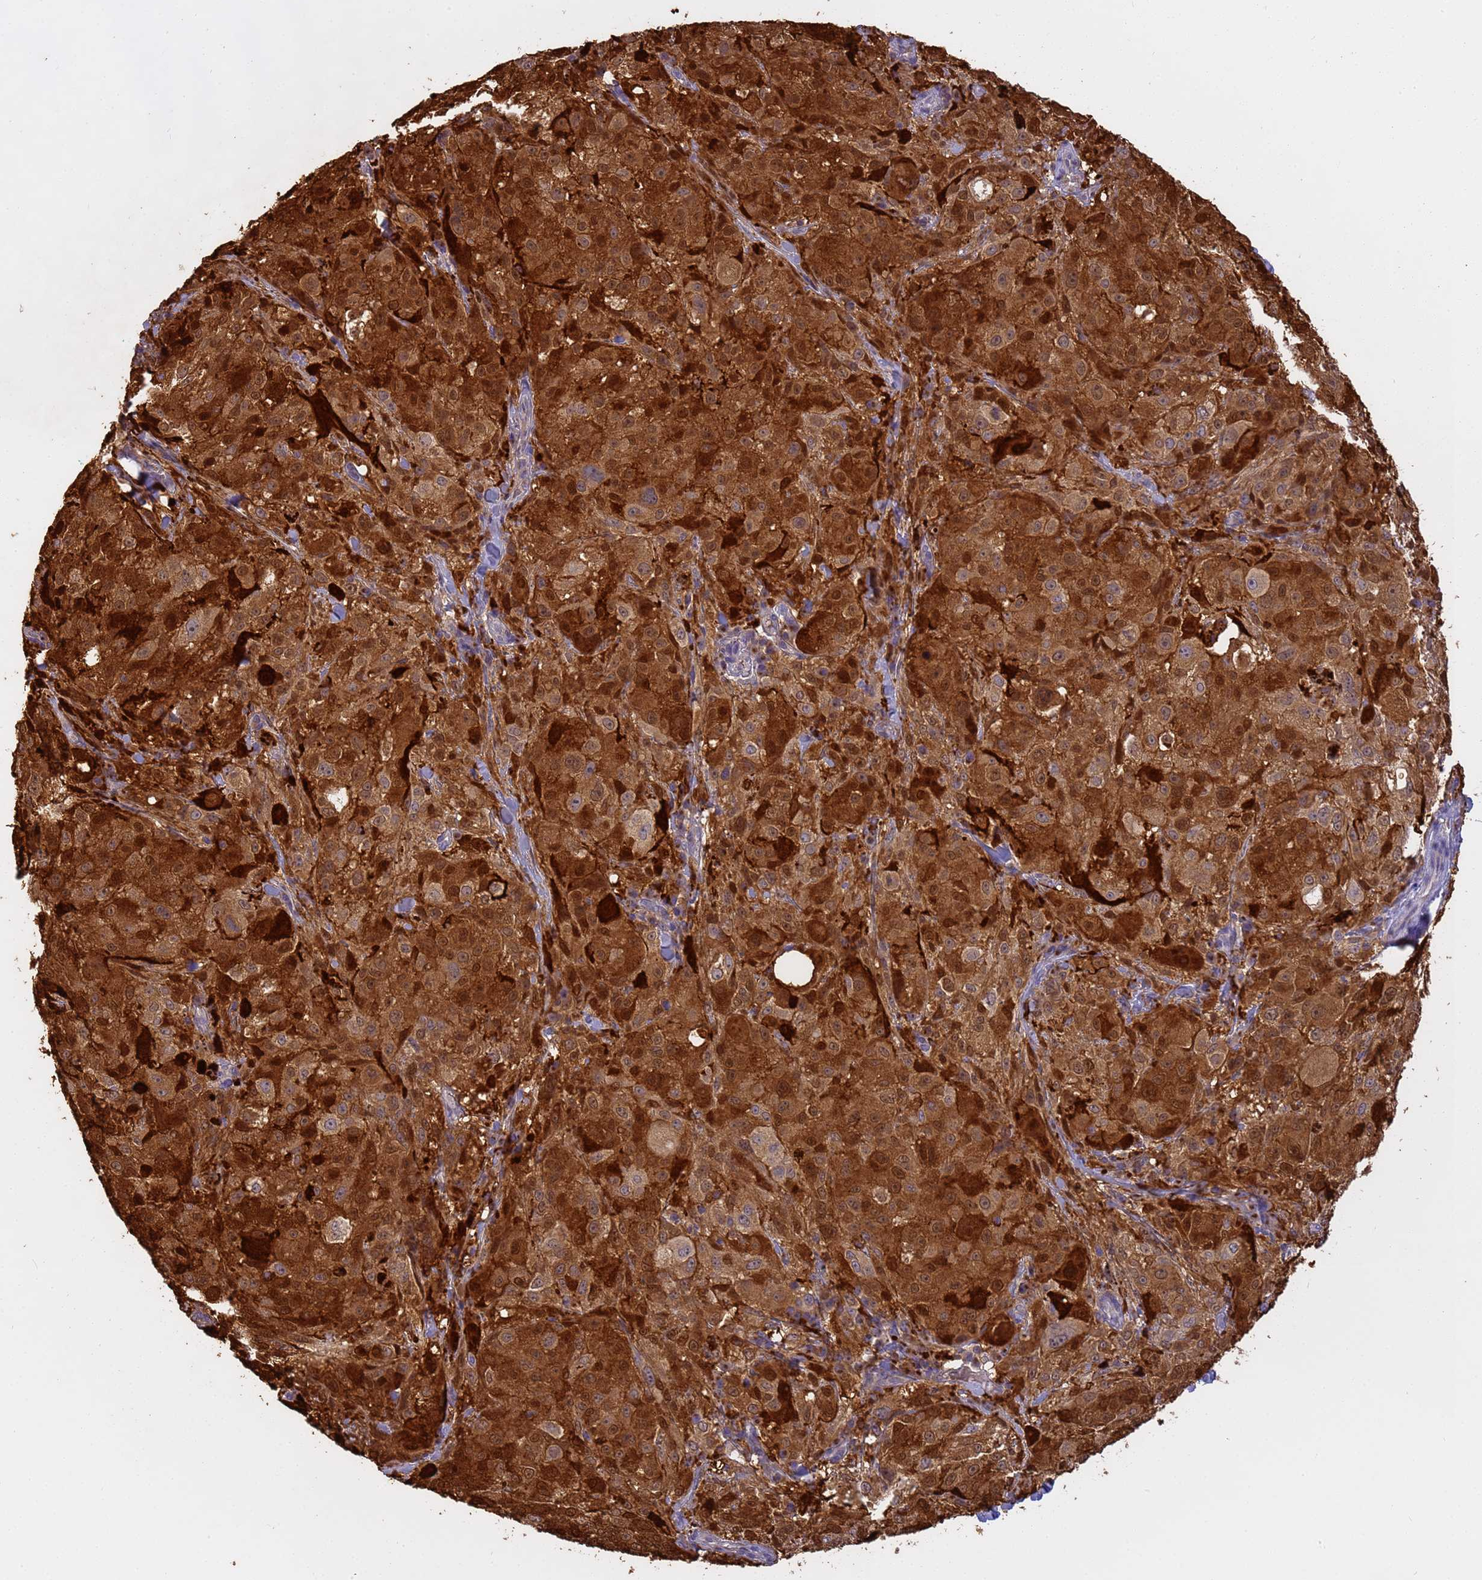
{"staining": {"intensity": "strong", "quantity": ">75%", "location": "cytoplasmic/membranous"}, "tissue": "melanoma", "cell_type": "Tumor cells", "image_type": "cancer", "snomed": [{"axis": "morphology", "description": "Necrosis, NOS"}, {"axis": "morphology", "description": "Malignant melanoma, NOS"}, {"axis": "topography", "description": "Skin"}], "caption": "Immunohistochemical staining of human malignant melanoma shows high levels of strong cytoplasmic/membranous protein expression in about >75% of tumor cells.", "gene": "M6PR", "patient": {"sex": "female", "age": 87}}